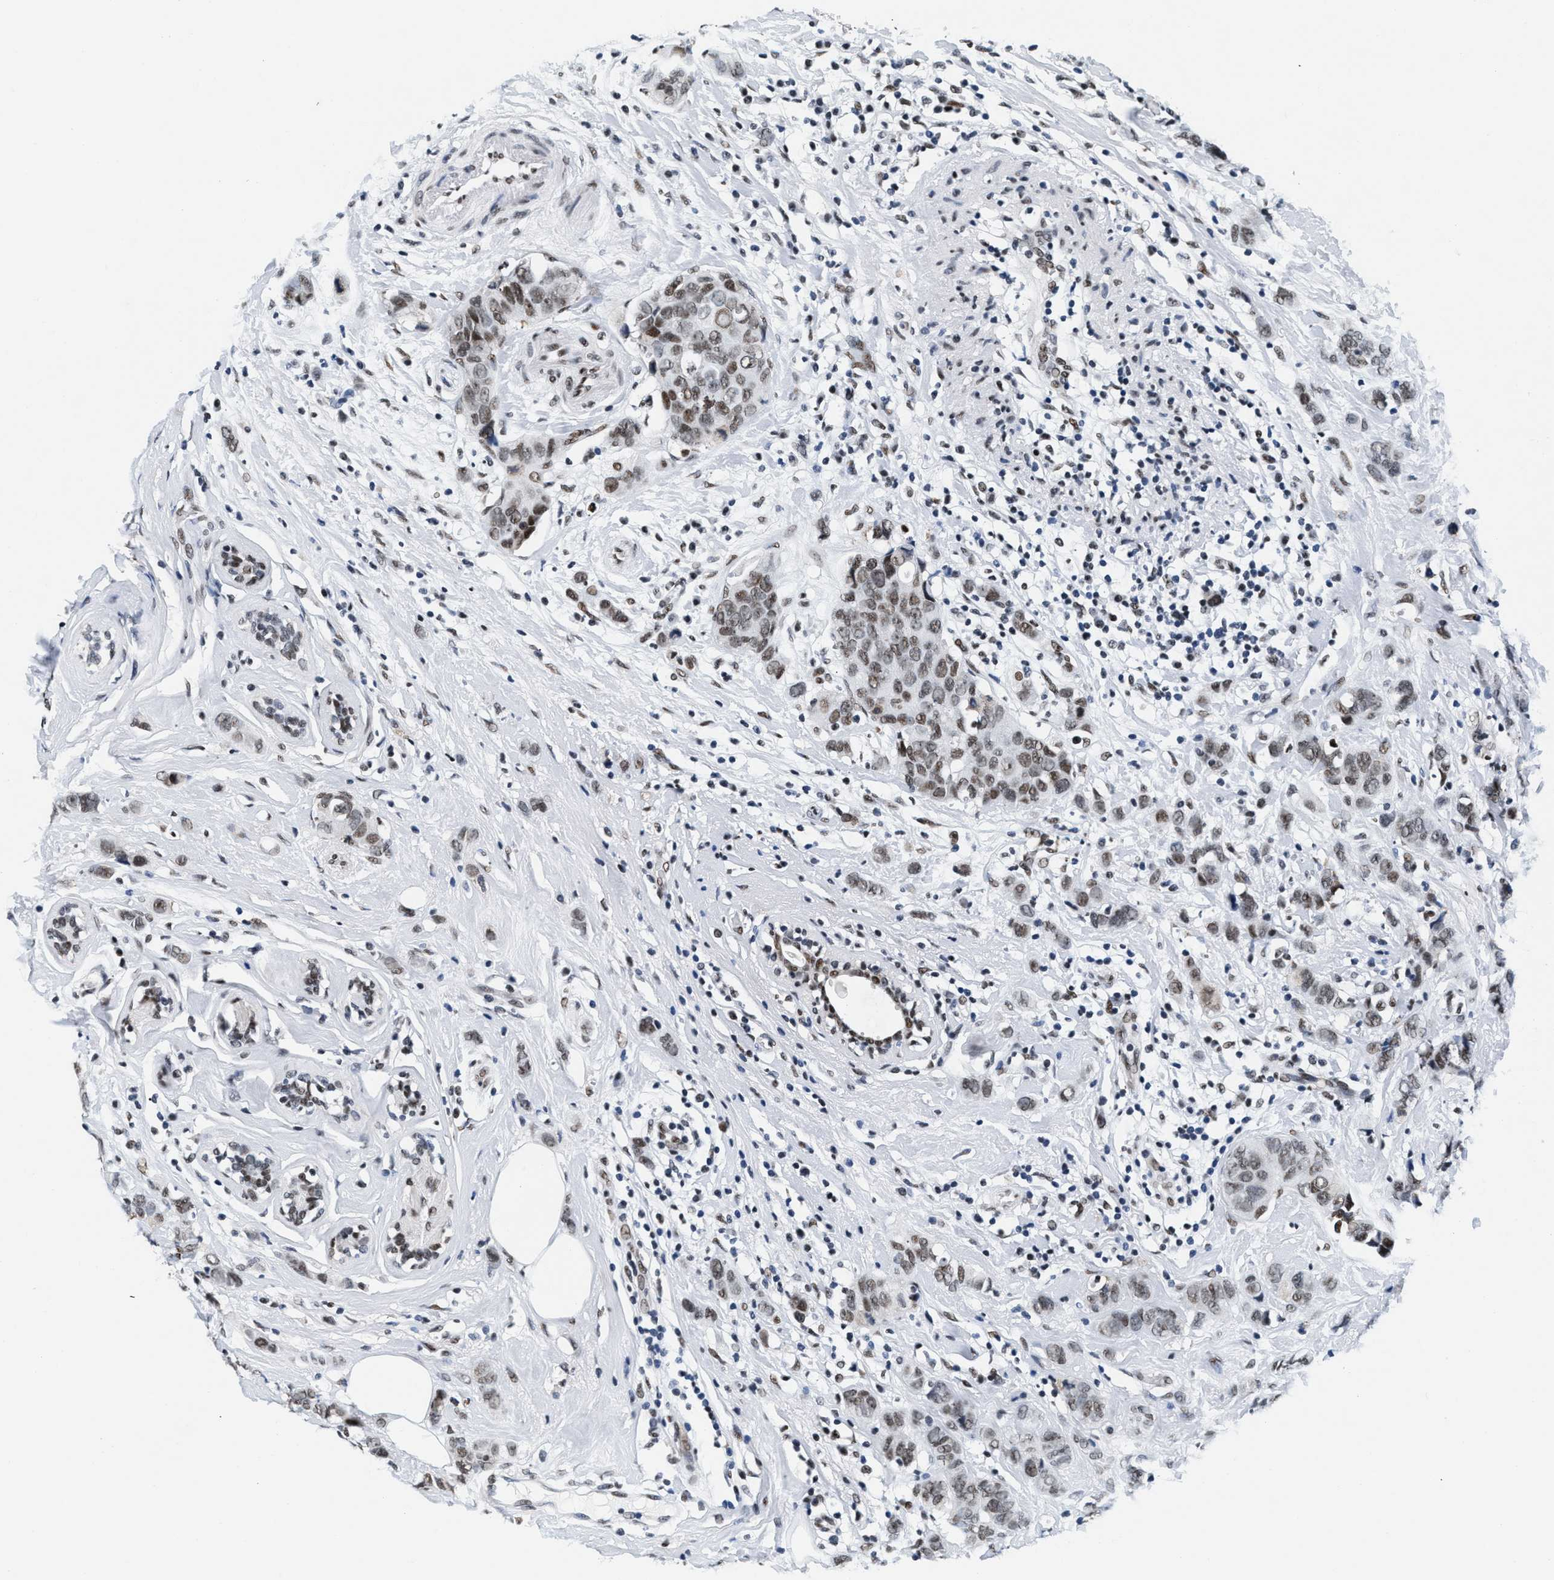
{"staining": {"intensity": "moderate", "quantity": ">75%", "location": "nuclear"}, "tissue": "breast cancer", "cell_type": "Tumor cells", "image_type": "cancer", "snomed": [{"axis": "morphology", "description": "Normal tissue, NOS"}, {"axis": "morphology", "description": "Duct carcinoma"}, {"axis": "topography", "description": "Breast"}], "caption": "DAB immunohistochemical staining of human intraductal carcinoma (breast) shows moderate nuclear protein positivity in approximately >75% of tumor cells.", "gene": "RAD50", "patient": {"sex": "female", "age": 50}}